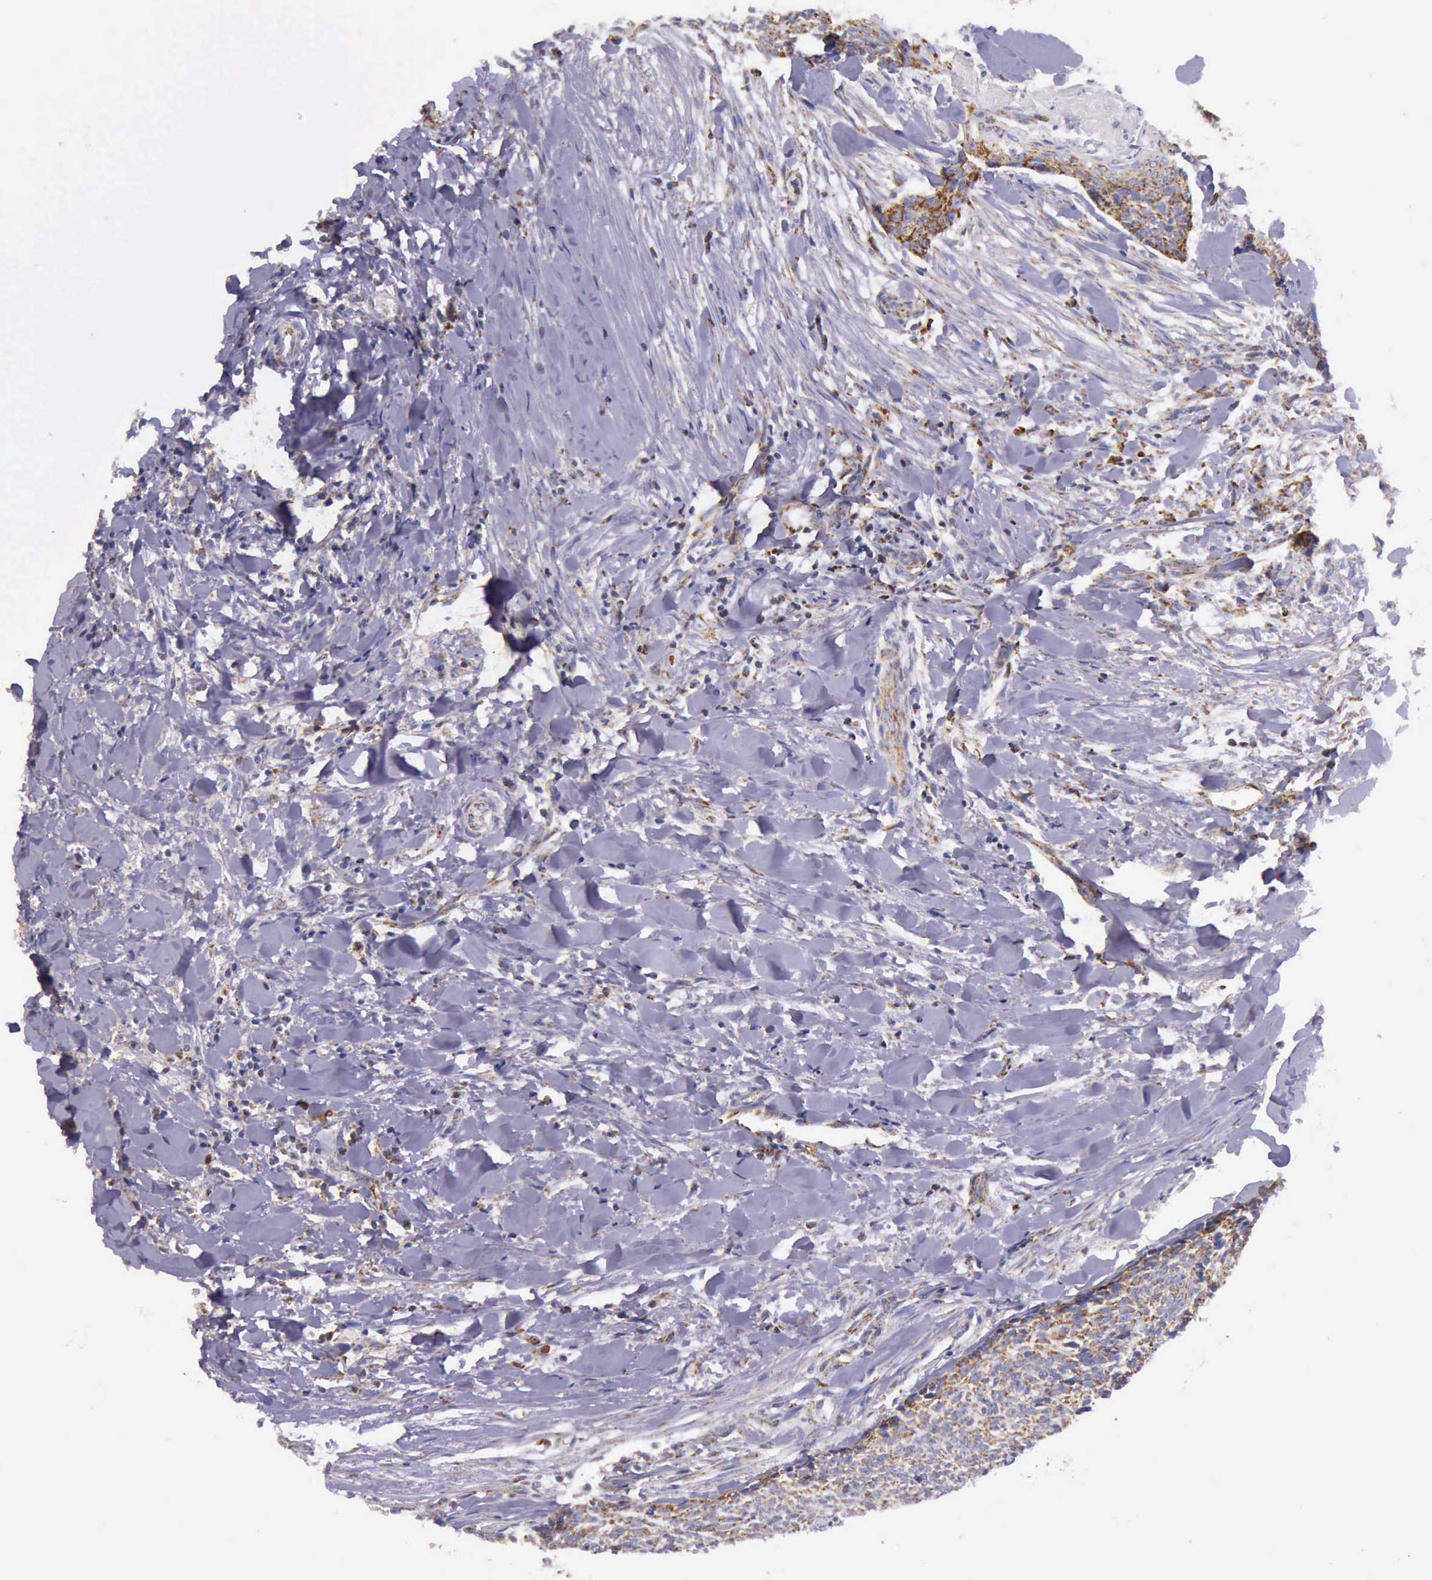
{"staining": {"intensity": "moderate", "quantity": ">75%", "location": "cytoplasmic/membranous"}, "tissue": "head and neck cancer", "cell_type": "Tumor cells", "image_type": "cancer", "snomed": [{"axis": "morphology", "description": "Squamous cell carcinoma, NOS"}, {"axis": "topography", "description": "Salivary gland"}, {"axis": "topography", "description": "Head-Neck"}], "caption": "Protein analysis of head and neck cancer tissue reveals moderate cytoplasmic/membranous positivity in about >75% of tumor cells.", "gene": "TXN2", "patient": {"sex": "male", "age": 70}}